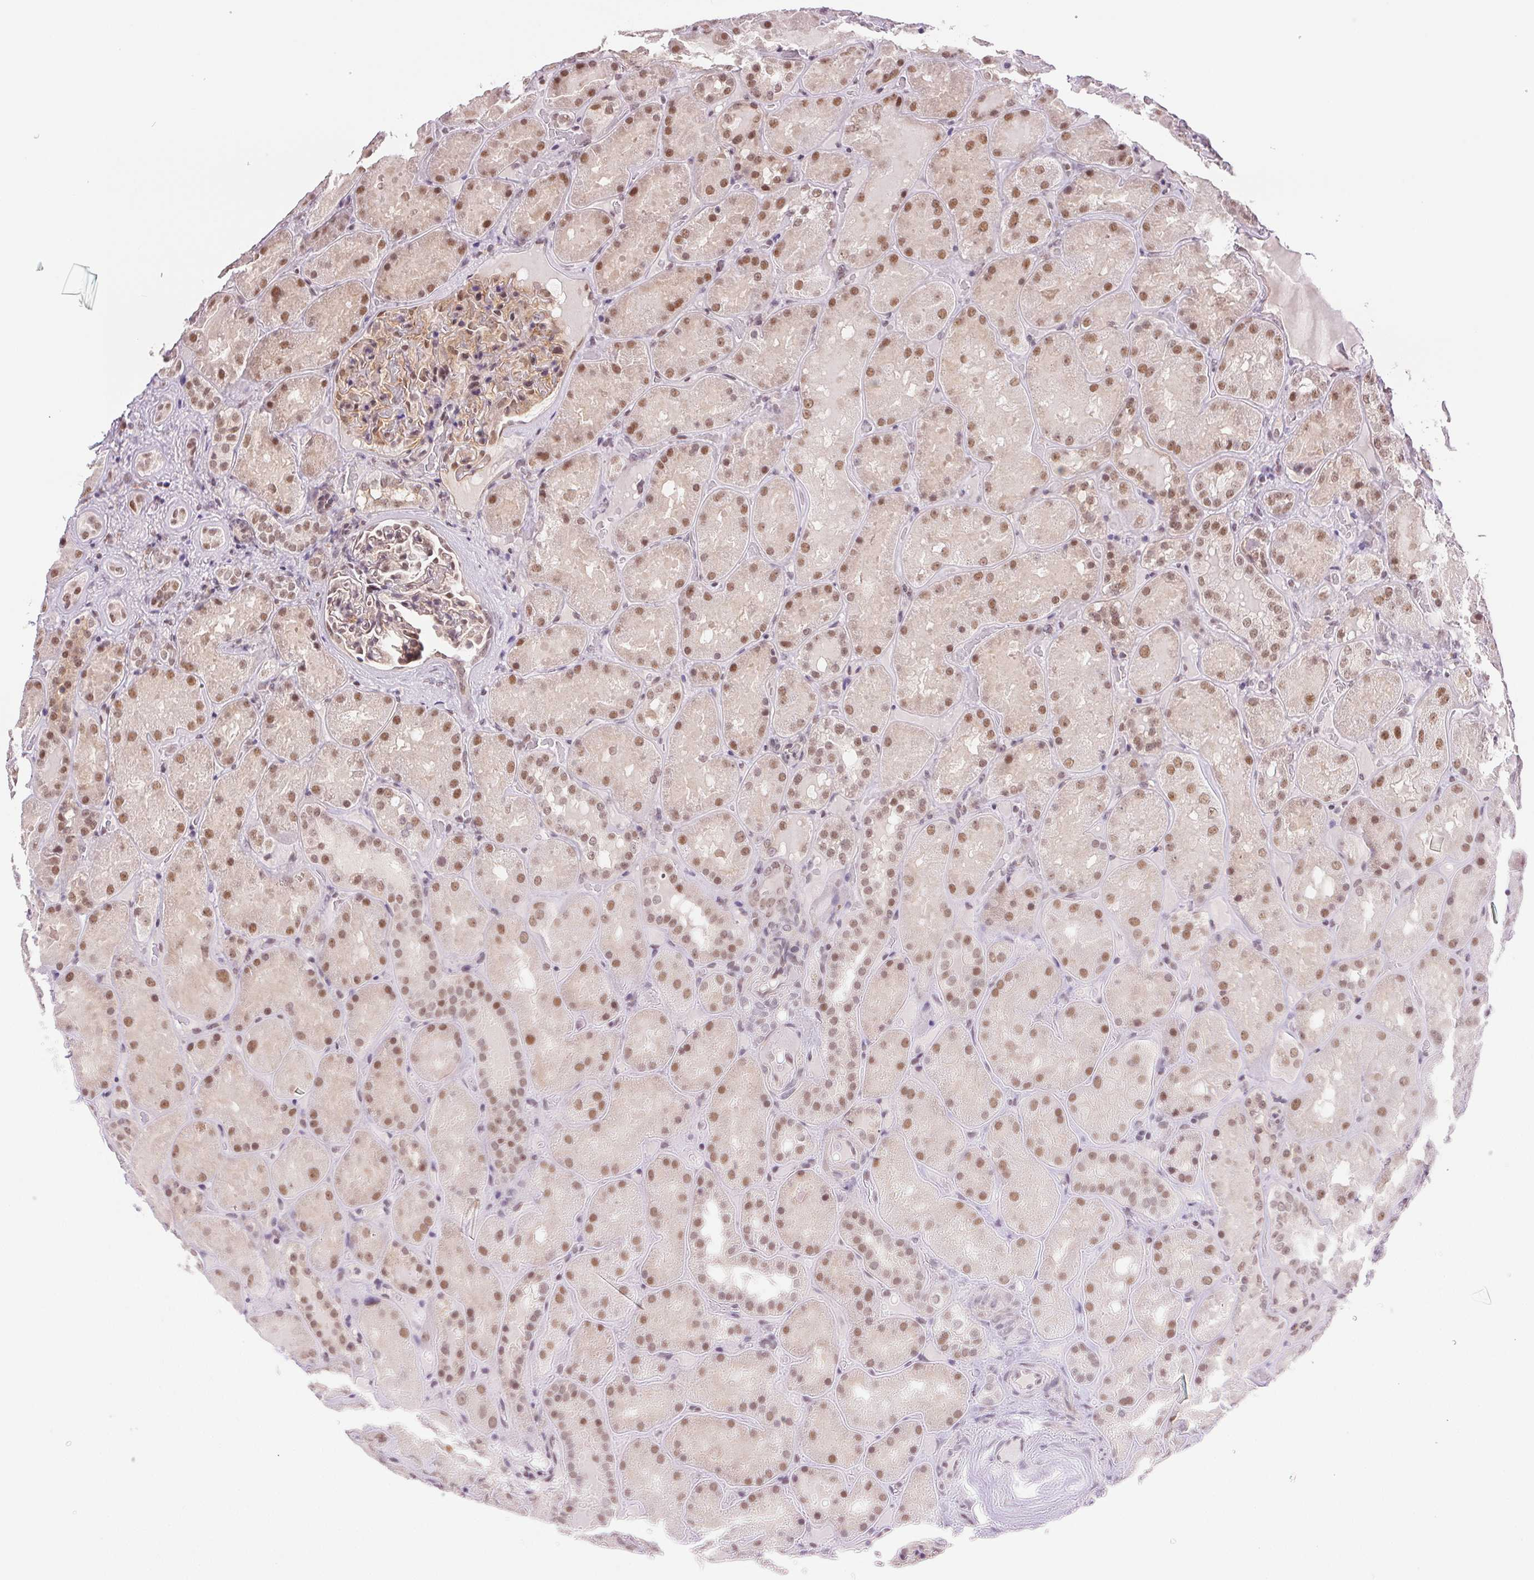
{"staining": {"intensity": "moderate", "quantity": "25%-75%", "location": "nuclear"}, "tissue": "kidney", "cell_type": "Cells in glomeruli", "image_type": "normal", "snomed": [{"axis": "morphology", "description": "Normal tissue, NOS"}, {"axis": "topography", "description": "Kidney"}], "caption": "Immunohistochemical staining of normal human kidney exhibits moderate nuclear protein positivity in approximately 25%-75% of cells in glomeruli.", "gene": "PRPF18", "patient": {"sex": "male", "age": 73}}